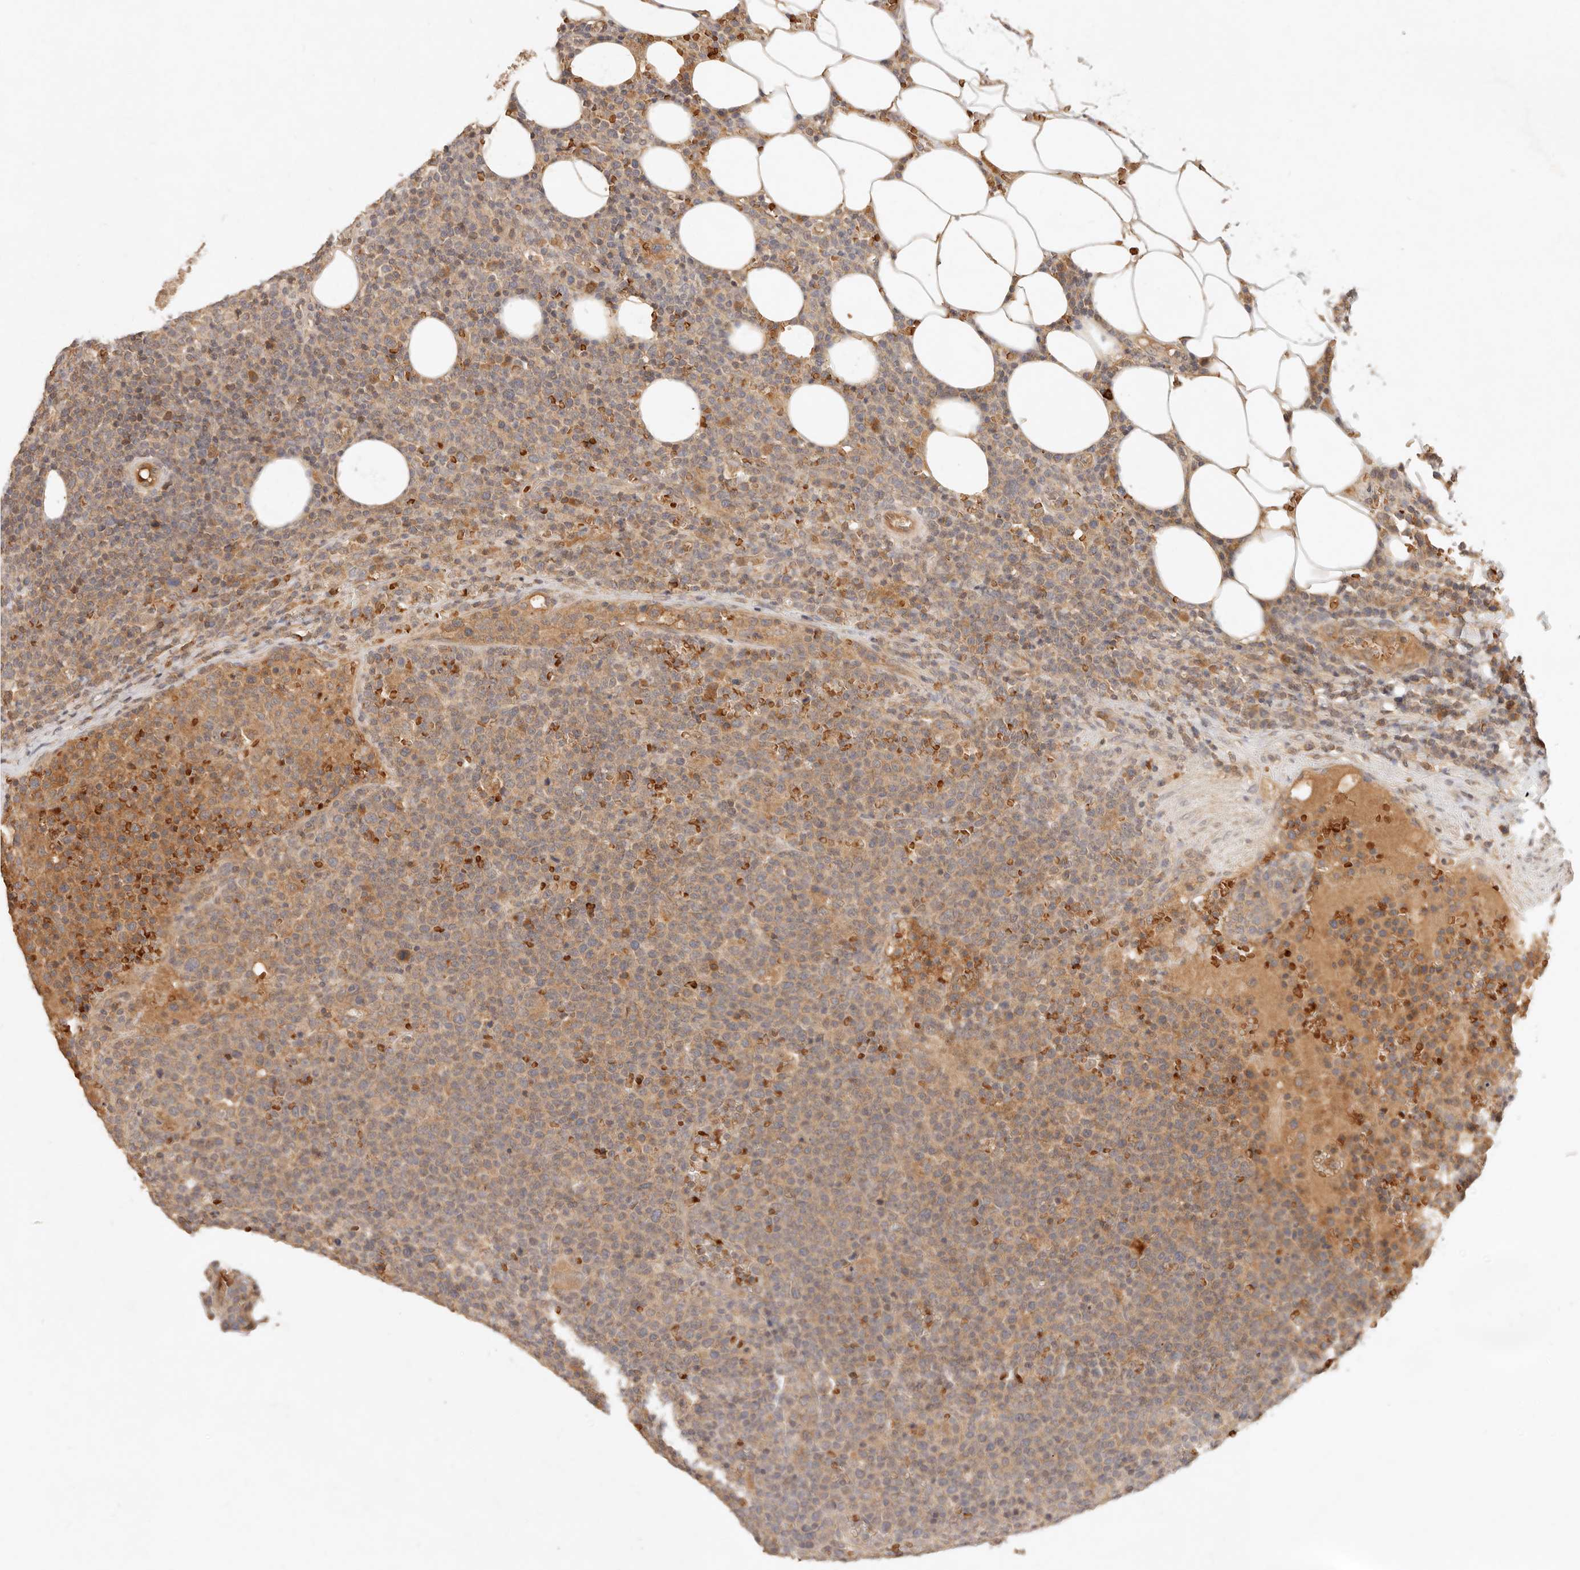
{"staining": {"intensity": "moderate", "quantity": ">75%", "location": "cytoplasmic/membranous"}, "tissue": "lymphoma", "cell_type": "Tumor cells", "image_type": "cancer", "snomed": [{"axis": "morphology", "description": "Malignant lymphoma, non-Hodgkin's type, High grade"}, {"axis": "topography", "description": "Lymph node"}], "caption": "IHC of human lymphoma shows medium levels of moderate cytoplasmic/membranous positivity in approximately >75% of tumor cells. (DAB (3,3'-diaminobenzidine) = brown stain, brightfield microscopy at high magnification).", "gene": "FREM2", "patient": {"sex": "male", "age": 61}}